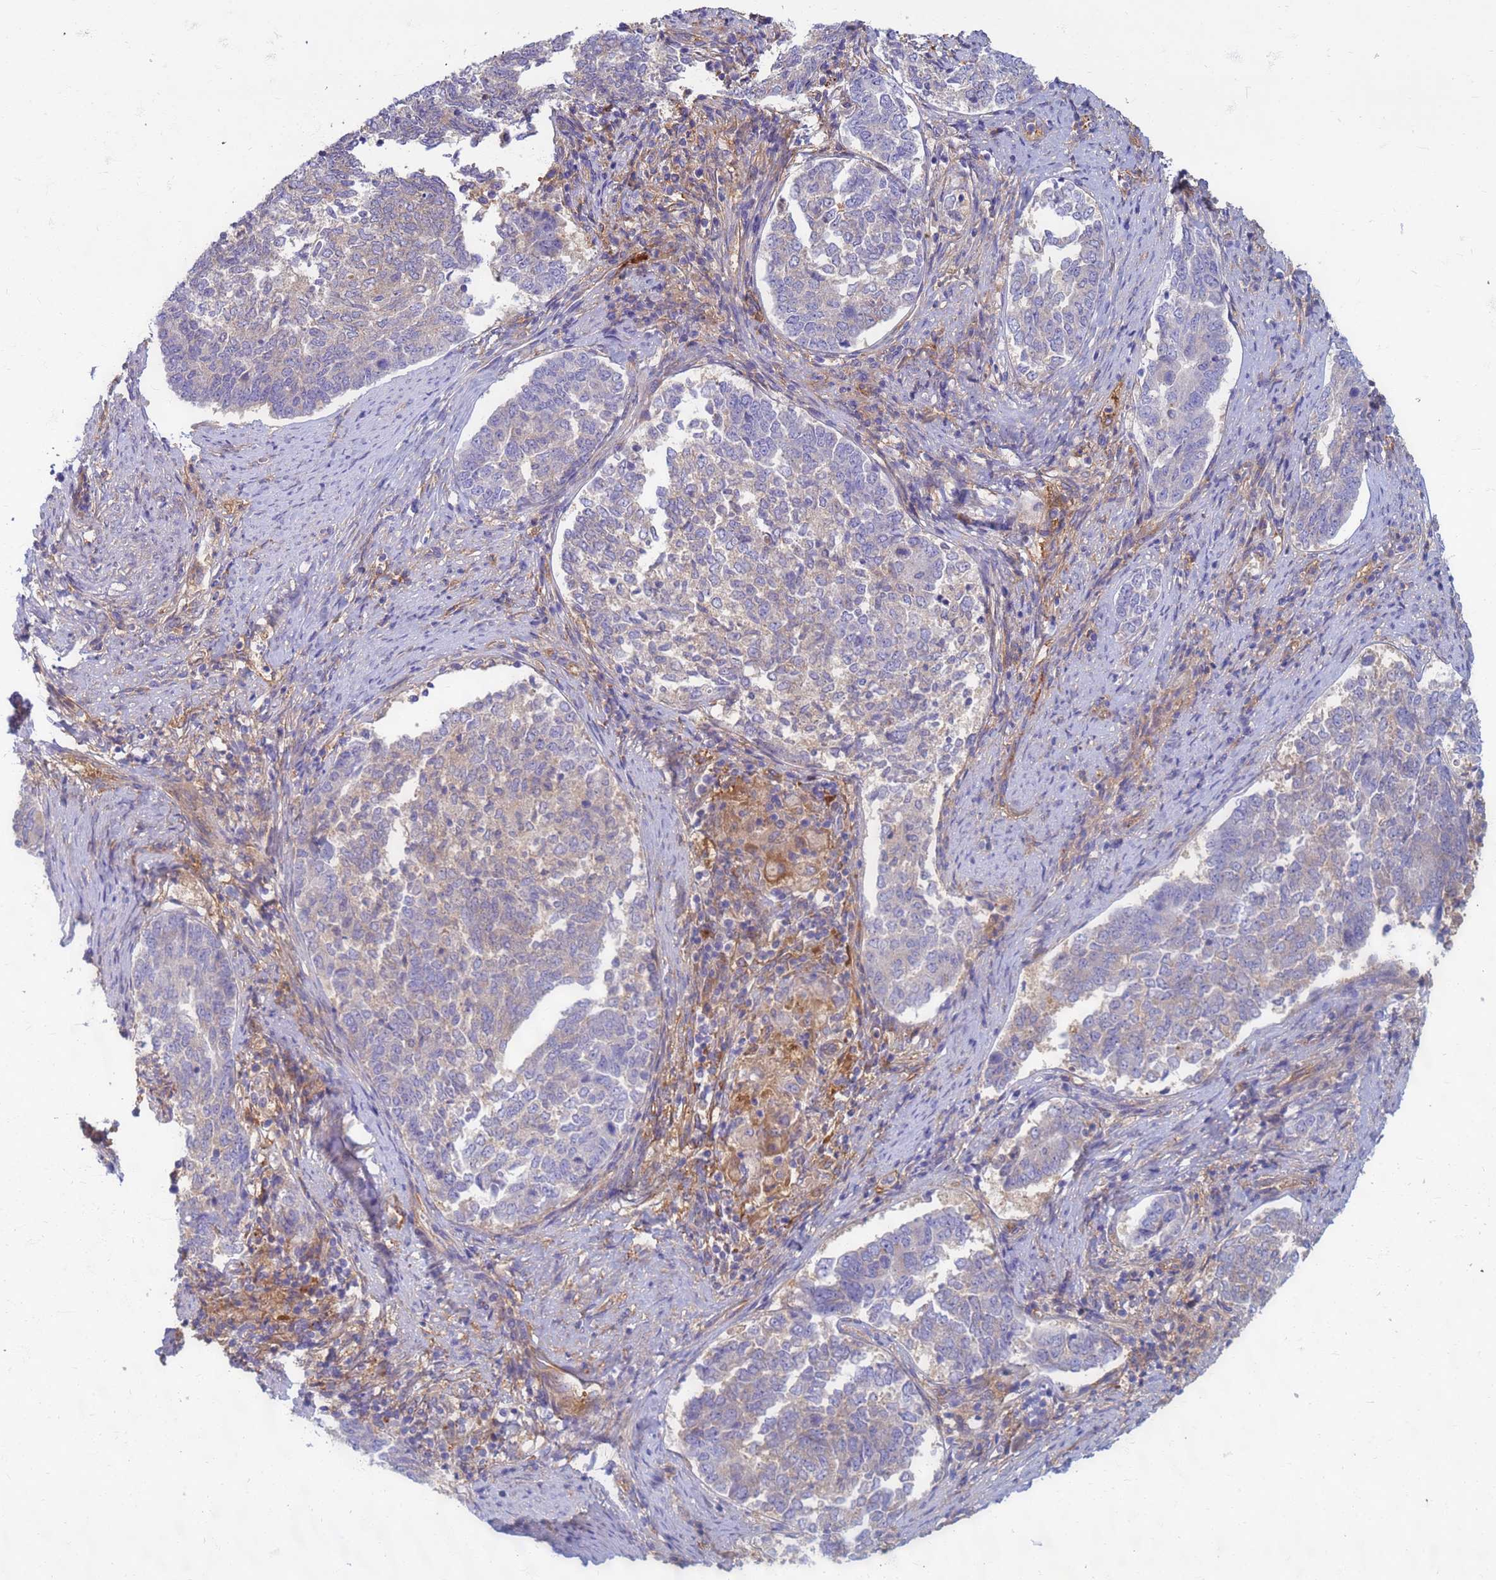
{"staining": {"intensity": "weak", "quantity": "25%-75%", "location": "cytoplasmic/membranous"}, "tissue": "endometrial cancer", "cell_type": "Tumor cells", "image_type": "cancer", "snomed": [{"axis": "morphology", "description": "Adenocarcinoma, NOS"}, {"axis": "topography", "description": "Endometrium"}], "caption": "There is low levels of weak cytoplasmic/membranous positivity in tumor cells of endometrial cancer, as demonstrated by immunohistochemical staining (brown color).", "gene": "EEA1", "patient": {"sex": "female", "age": 80}}